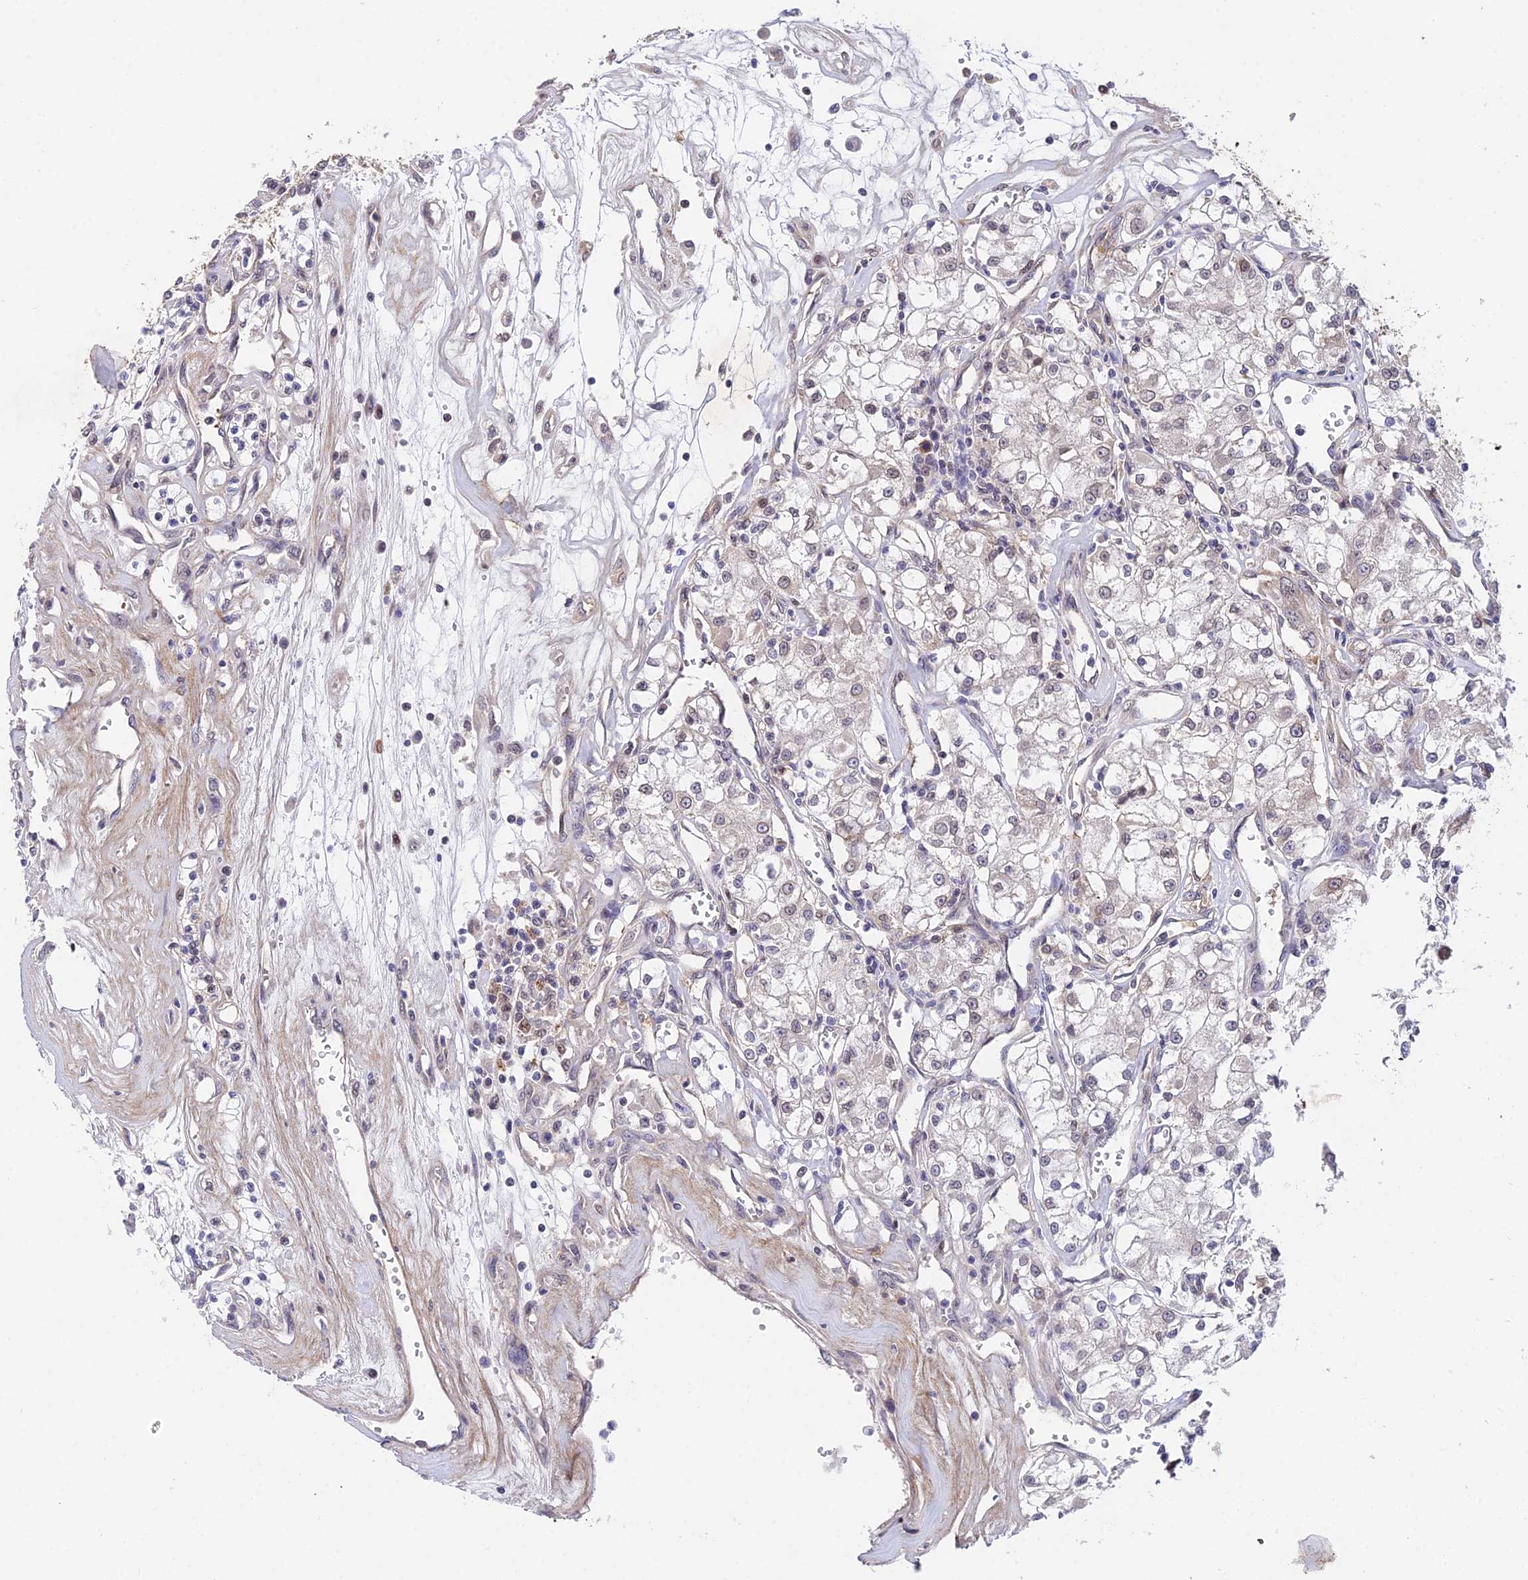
{"staining": {"intensity": "negative", "quantity": "none", "location": "none"}, "tissue": "renal cancer", "cell_type": "Tumor cells", "image_type": "cancer", "snomed": [{"axis": "morphology", "description": "Adenocarcinoma, NOS"}, {"axis": "topography", "description": "Kidney"}], "caption": "Tumor cells show no significant positivity in renal adenocarcinoma.", "gene": "INPP4A", "patient": {"sex": "female", "age": 59}}